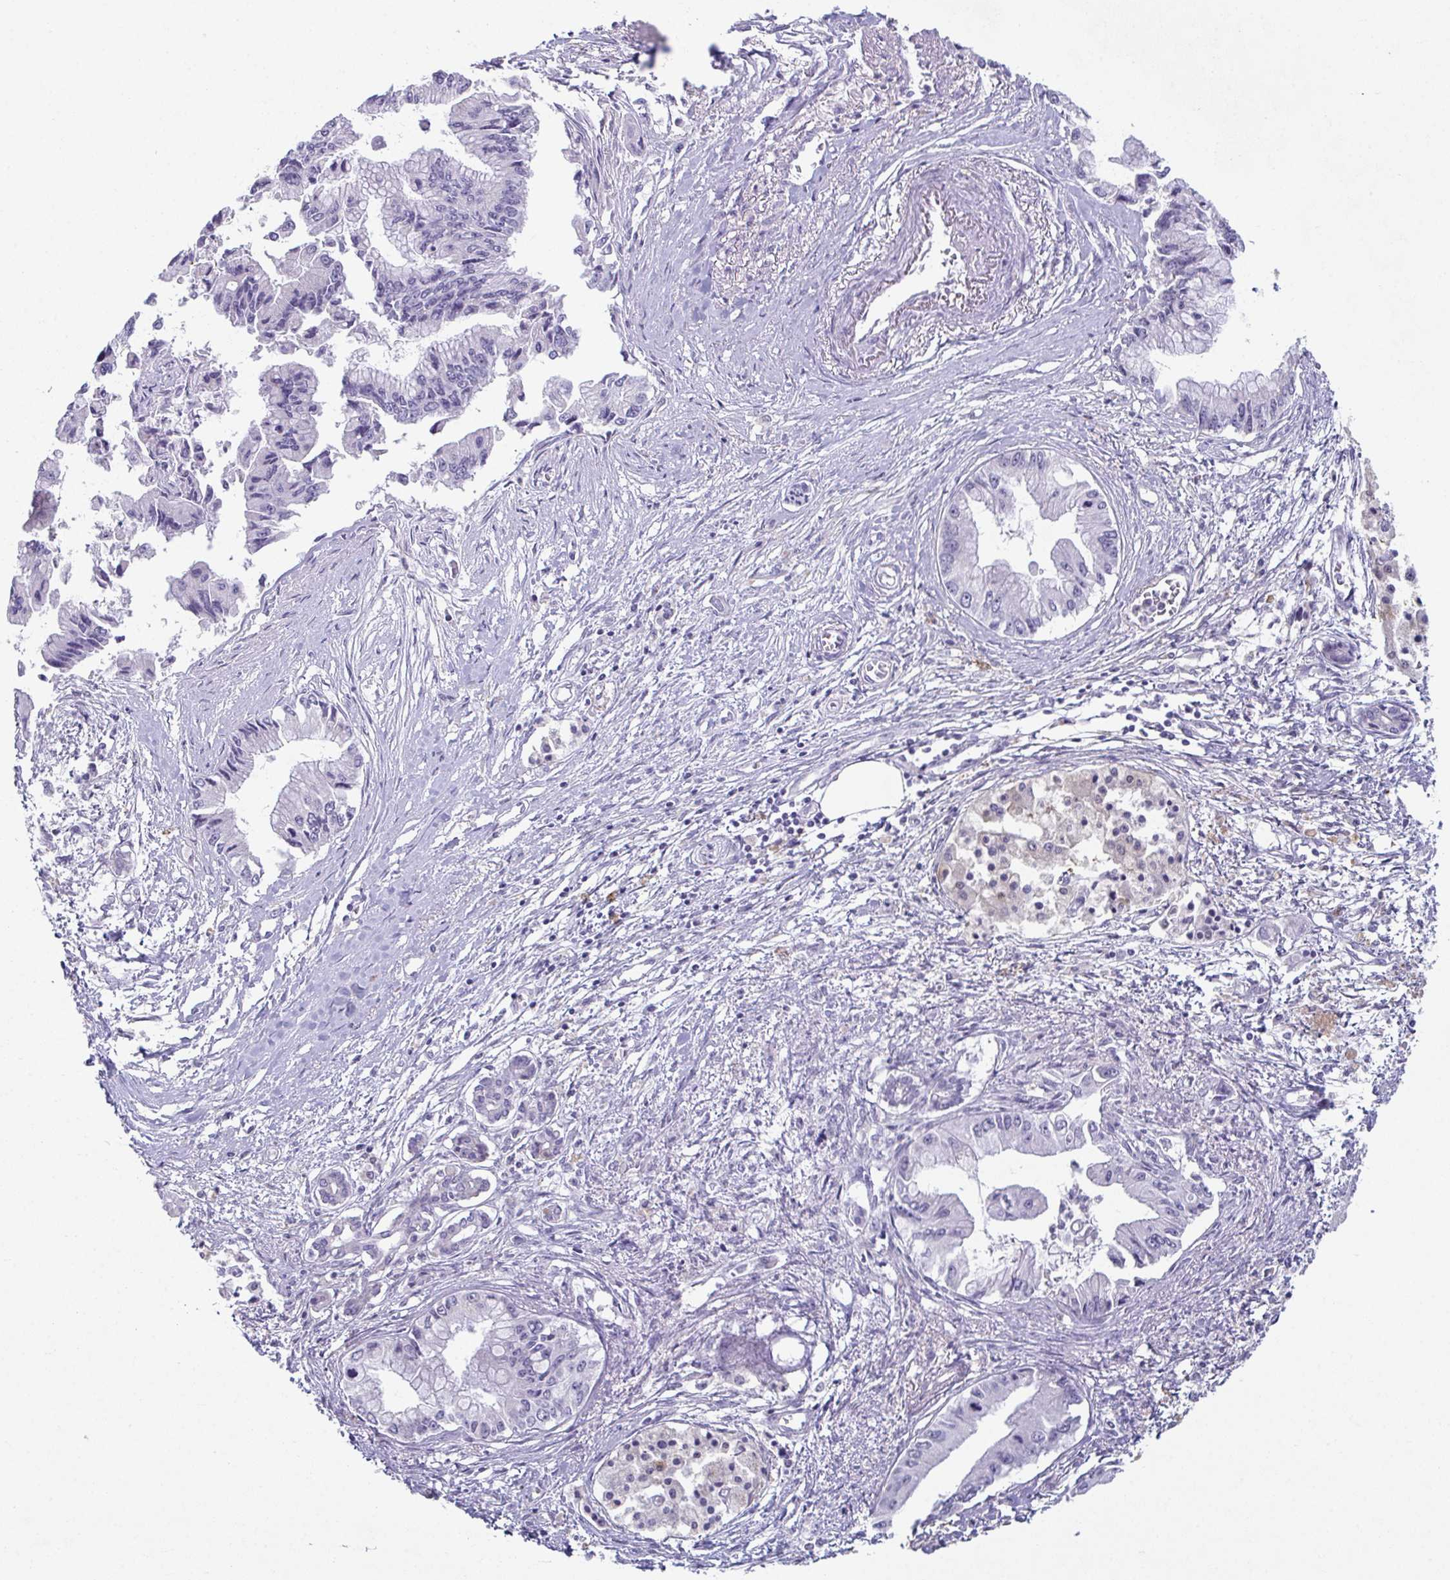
{"staining": {"intensity": "negative", "quantity": "none", "location": "none"}, "tissue": "pancreatic cancer", "cell_type": "Tumor cells", "image_type": "cancer", "snomed": [{"axis": "morphology", "description": "Adenocarcinoma, NOS"}, {"axis": "topography", "description": "Pancreas"}], "caption": "DAB (3,3'-diaminobenzidine) immunohistochemical staining of human pancreatic cancer (adenocarcinoma) displays no significant staining in tumor cells. (DAB immunohistochemistry (IHC), high magnification).", "gene": "ADAM21", "patient": {"sex": "male", "age": 84}}